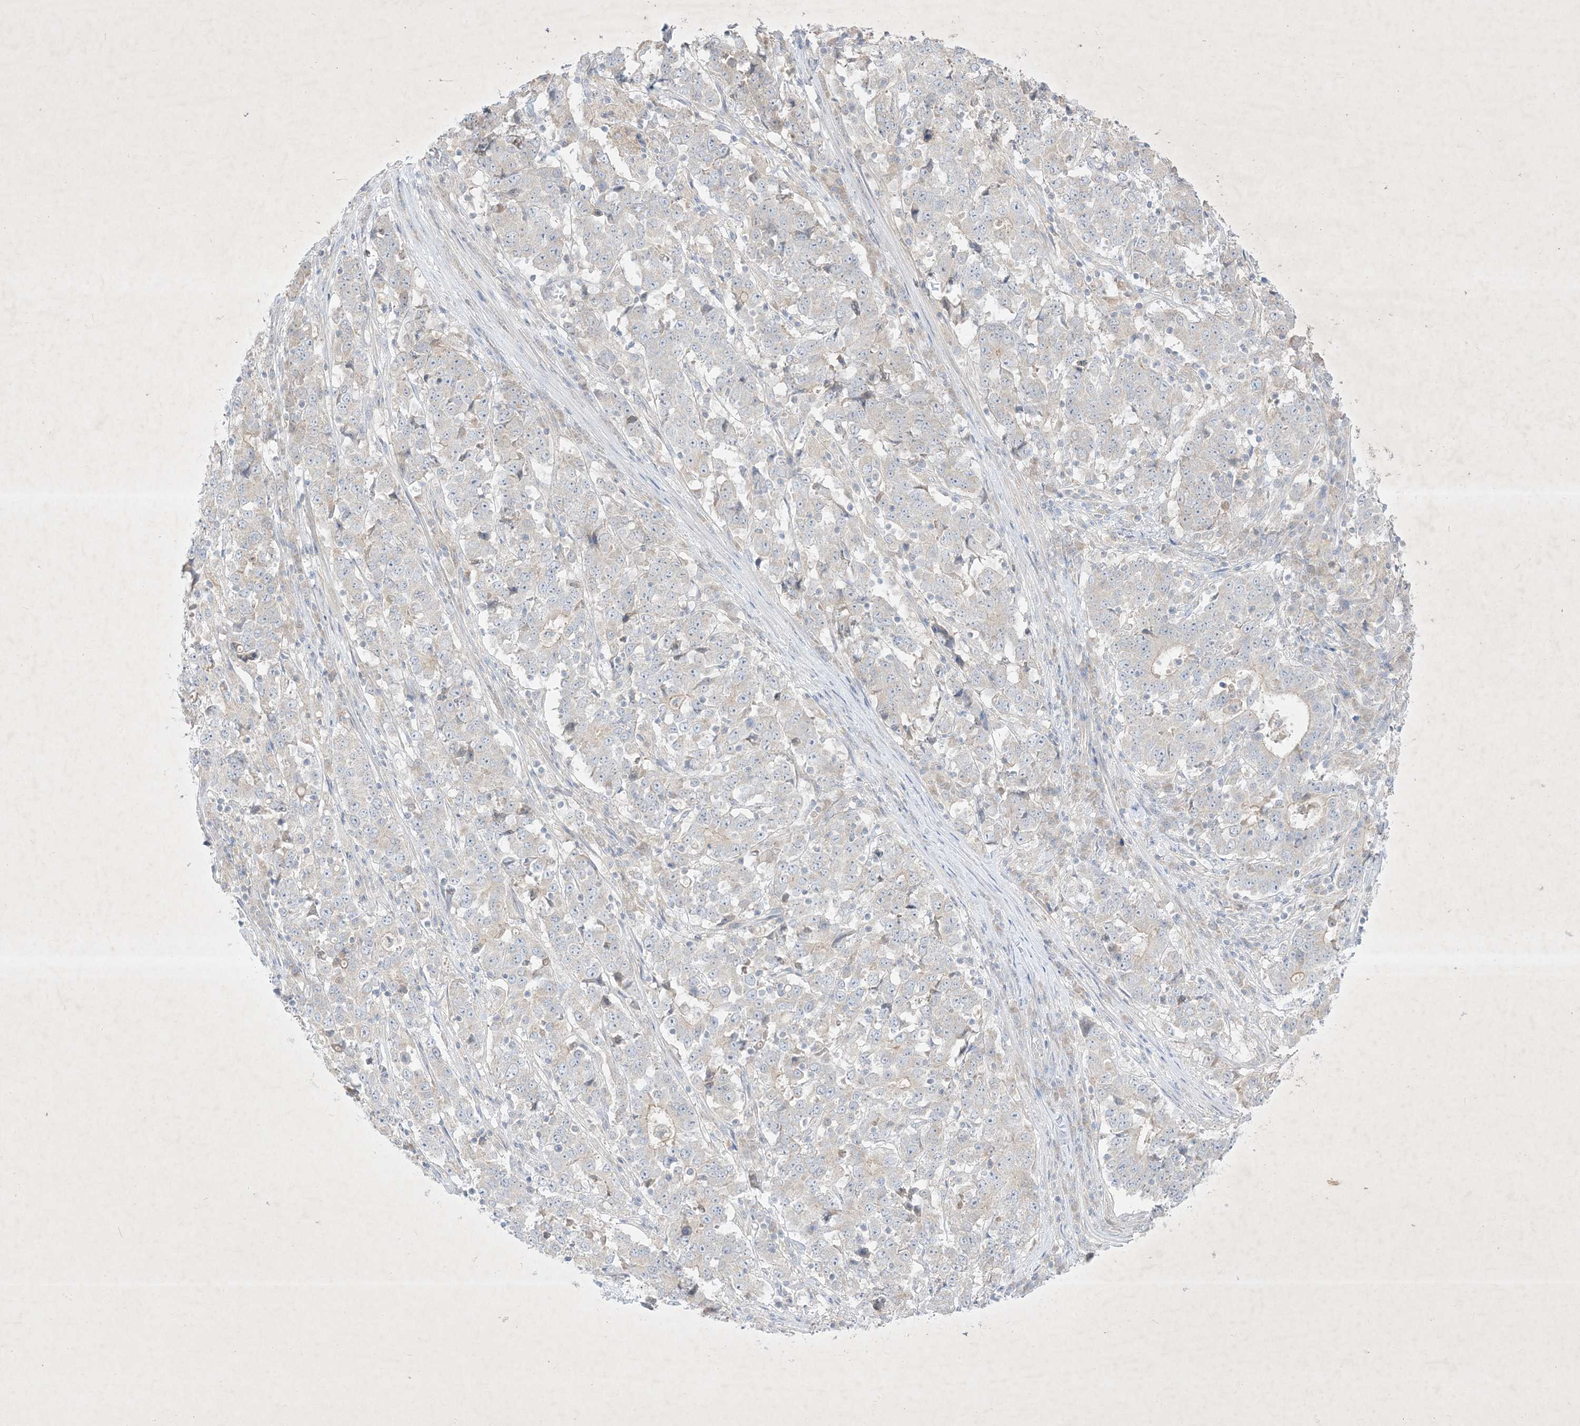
{"staining": {"intensity": "negative", "quantity": "none", "location": "none"}, "tissue": "stomach cancer", "cell_type": "Tumor cells", "image_type": "cancer", "snomed": [{"axis": "morphology", "description": "Adenocarcinoma, NOS"}, {"axis": "topography", "description": "Stomach"}], "caption": "IHC of stomach cancer reveals no expression in tumor cells. Brightfield microscopy of immunohistochemistry (IHC) stained with DAB (3,3'-diaminobenzidine) (brown) and hematoxylin (blue), captured at high magnification.", "gene": "PLEKHA3", "patient": {"sex": "male", "age": 59}}